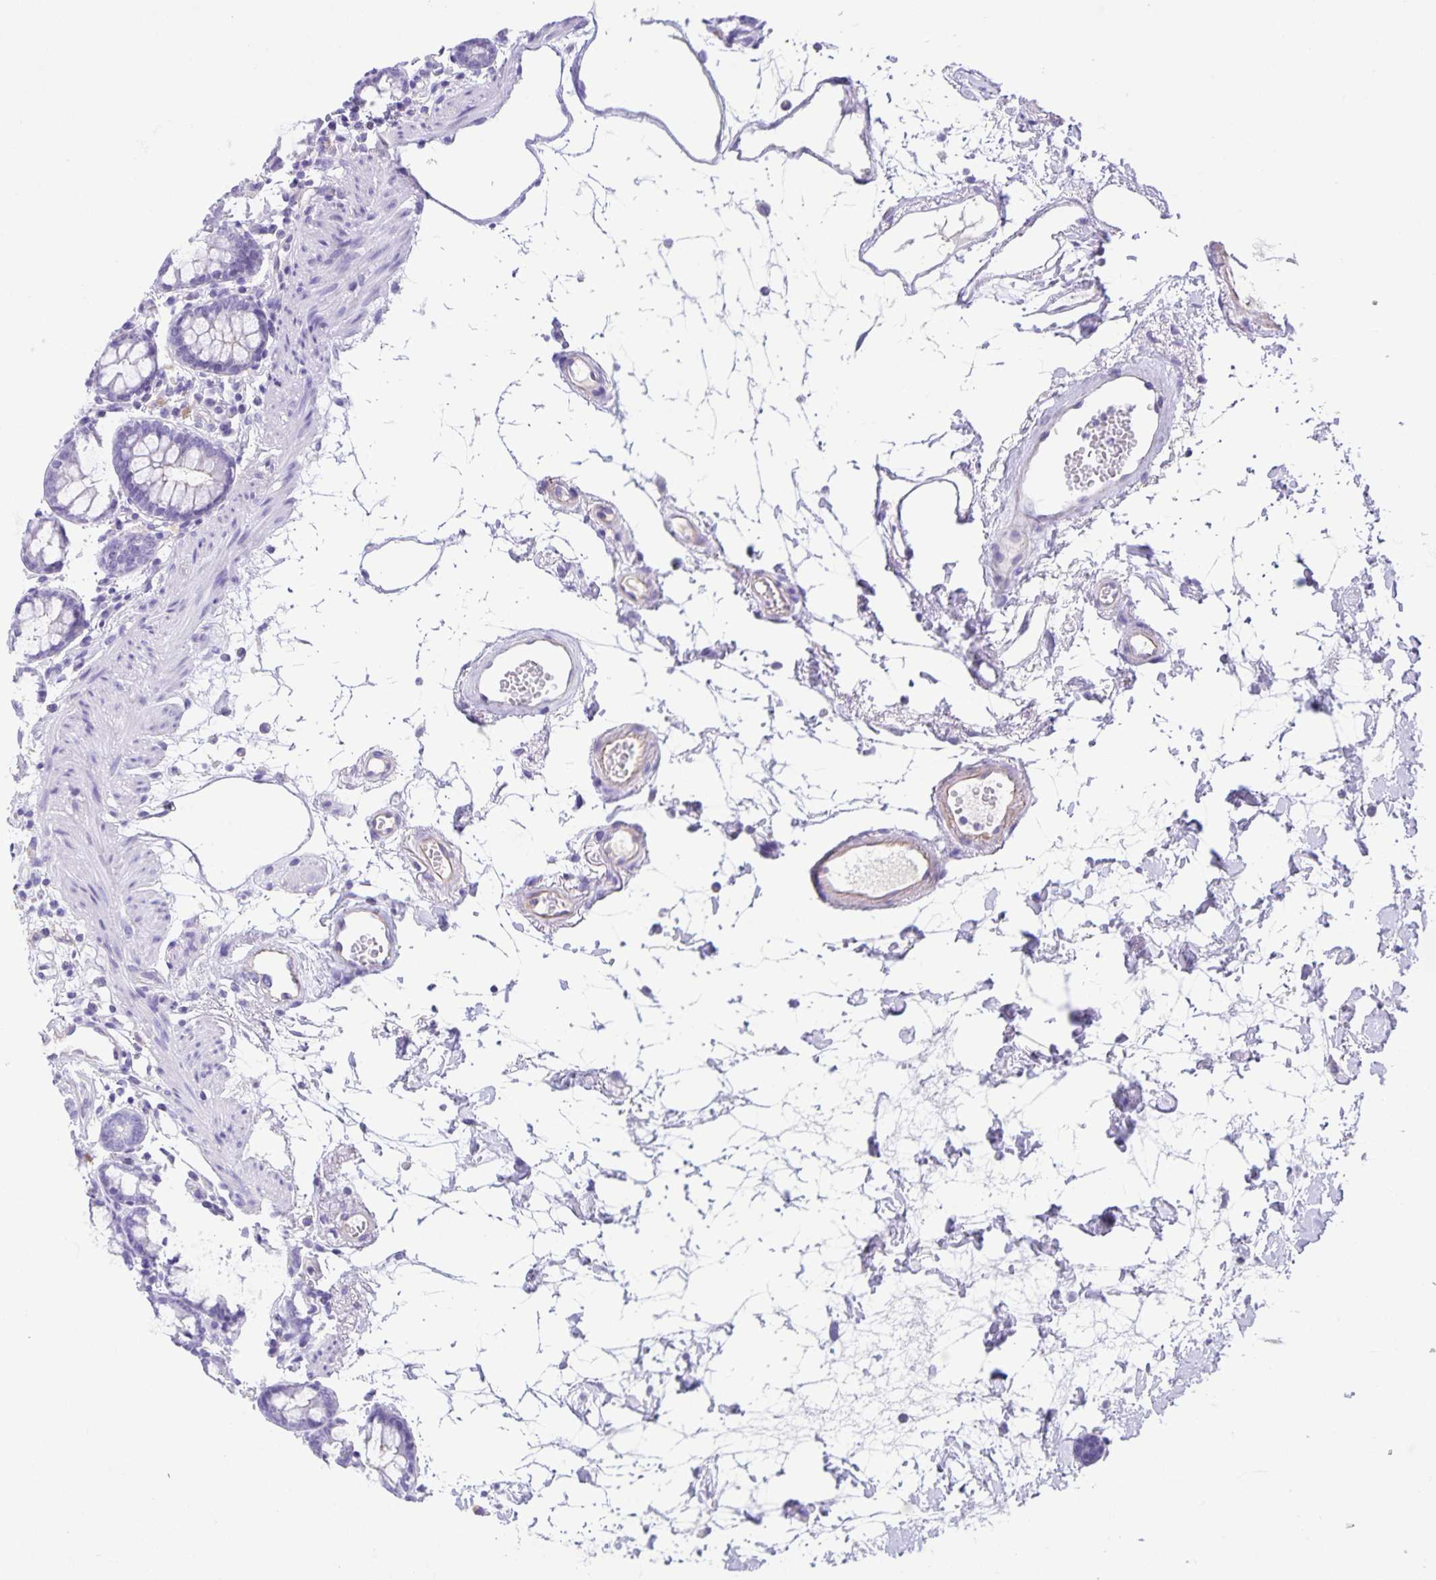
{"staining": {"intensity": "moderate", "quantity": "25%-75%", "location": "cytoplasmic/membranous"}, "tissue": "colon", "cell_type": "Endothelial cells", "image_type": "normal", "snomed": [{"axis": "morphology", "description": "Normal tissue, NOS"}, {"axis": "topography", "description": "Colon"}], "caption": "DAB (3,3'-diaminobenzidine) immunohistochemical staining of unremarkable colon shows moderate cytoplasmic/membranous protein expression in approximately 25%-75% of endothelial cells. (Brightfield microscopy of DAB IHC at high magnification).", "gene": "UBQLN3", "patient": {"sex": "female", "age": 84}}